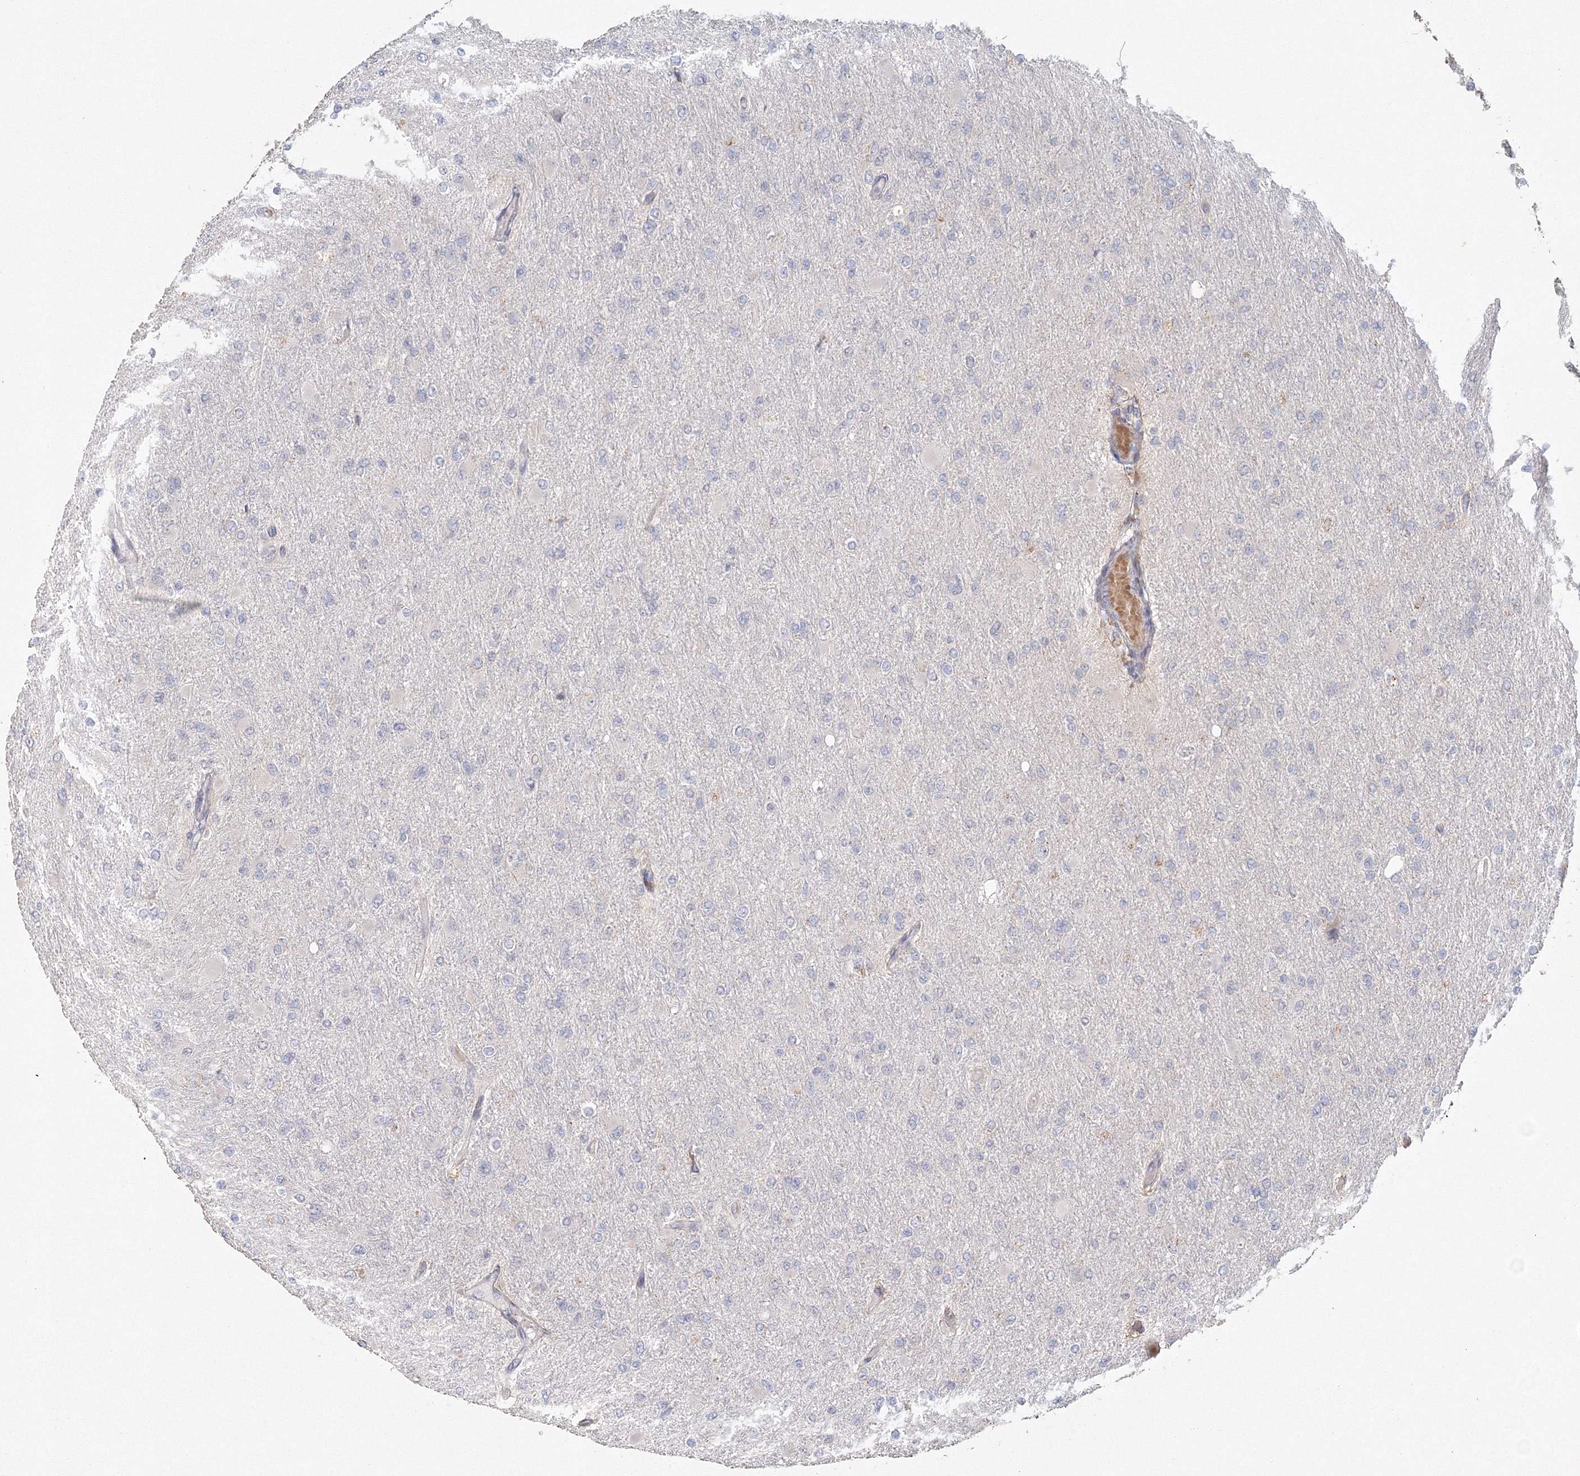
{"staining": {"intensity": "negative", "quantity": "none", "location": "none"}, "tissue": "glioma", "cell_type": "Tumor cells", "image_type": "cancer", "snomed": [{"axis": "morphology", "description": "Glioma, malignant, High grade"}, {"axis": "topography", "description": "Cerebral cortex"}], "caption": "Human malignant glioma (high-grade) stained for a protein using IHC shows no staining in tumor cells.", "gene": "TACC2", "patient": {"sex": "female", "age": 36}}